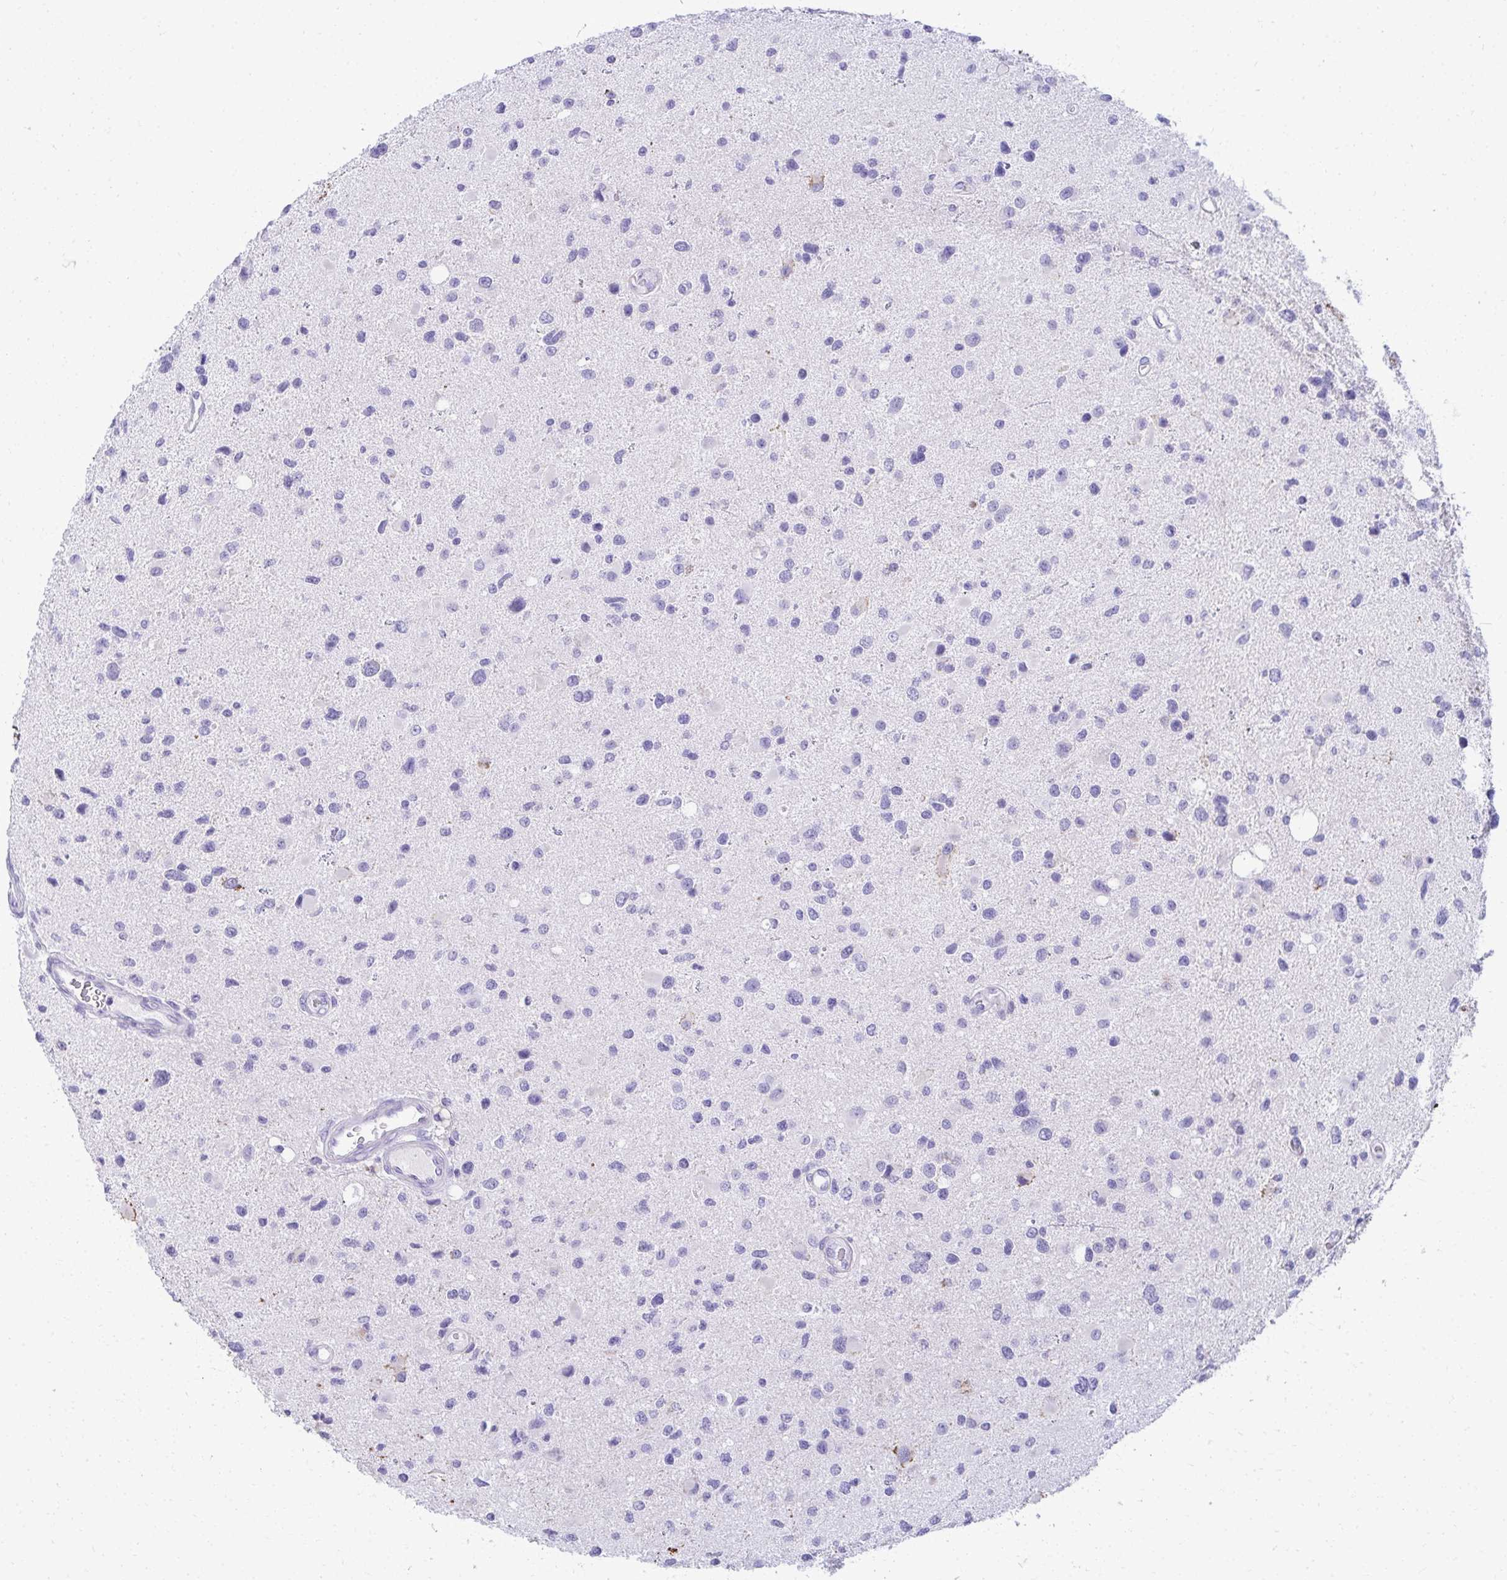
{"staining": {"intensity": "negative", "quantity": "none", "location": "none"}, "tissue": "glioma", "cell_type": "Tumor cells", "image_type": "cancer", "snomed": [{"axis": "morphology", "description": "Glioma, malignant, Low grade"}, {"axis": "topography", "description": "Brain"}], "caption": "An IHC image of glioma is shown. There is no staining in tumor cells of glioma. (DAB (3,3'-diaminobenzidine) immunohistochemistry (IHC) with hematoxylin counter stain).", "gene": "AIG1", "patient": {"sex": "female", "age": 32}}